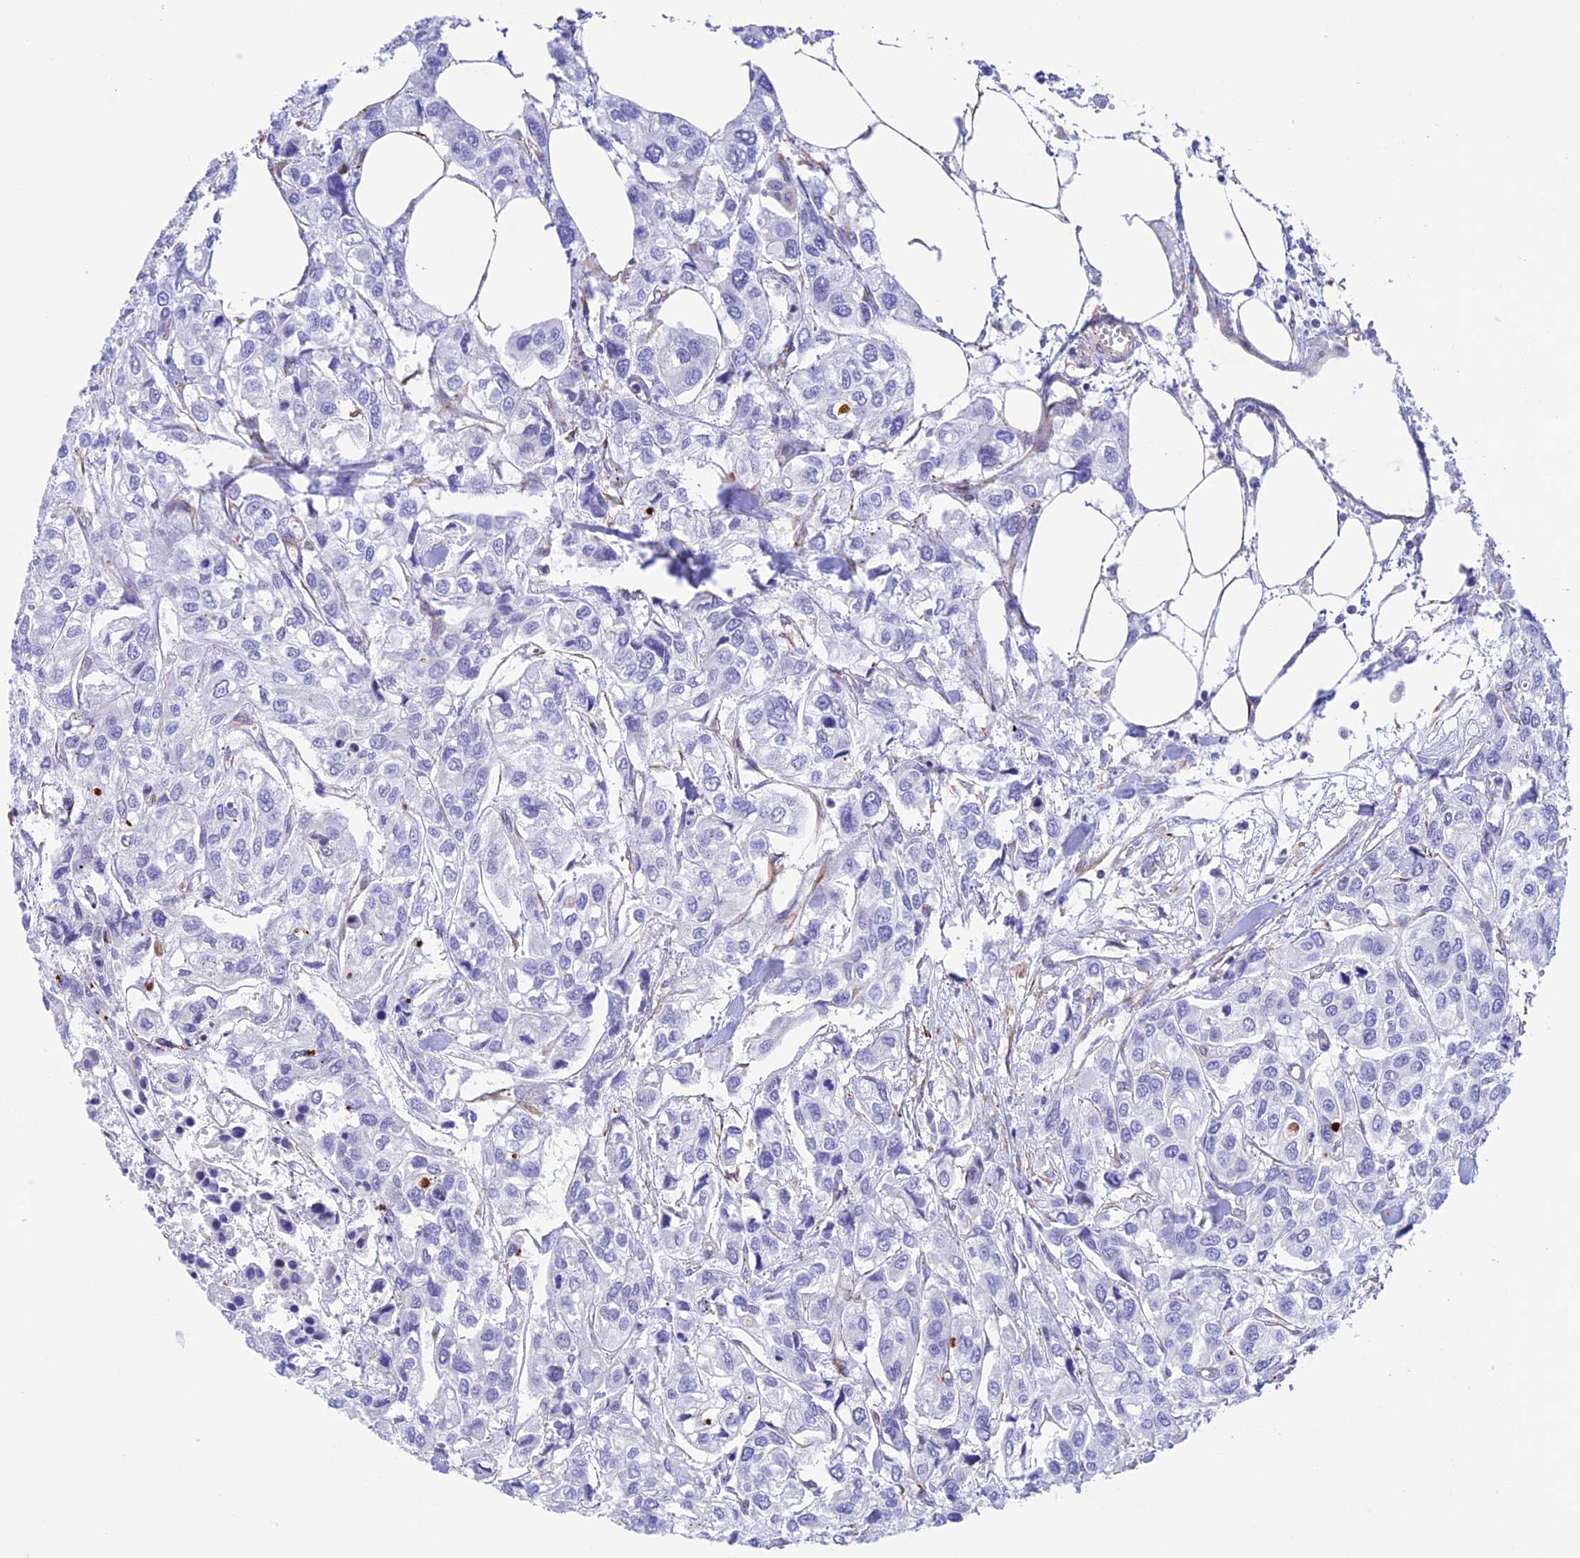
{"staining": {"intensity": "negative", "quantity": "none", "location": "none"}, "tissue": "urothelial cancer", "cell_type": "Tumor cells", "image_type": "cancer", "snomed": [{"axis": "morphology", "description": "Urothelial carcinoma, High grade"}, {"axis": "topography", "description": "Urinary bladder"}], "caption": "Photomicrograph shows no significant protein positivity in tumor cells of urothelial cancer. Brightfield microscopy of immunohistochemistry (IHC) stained with DAB (brown) and hematoxylin (blue), captured at high magnification.", "gene": "ZNF652", "patient": {"sex": "male", "age": 67}}